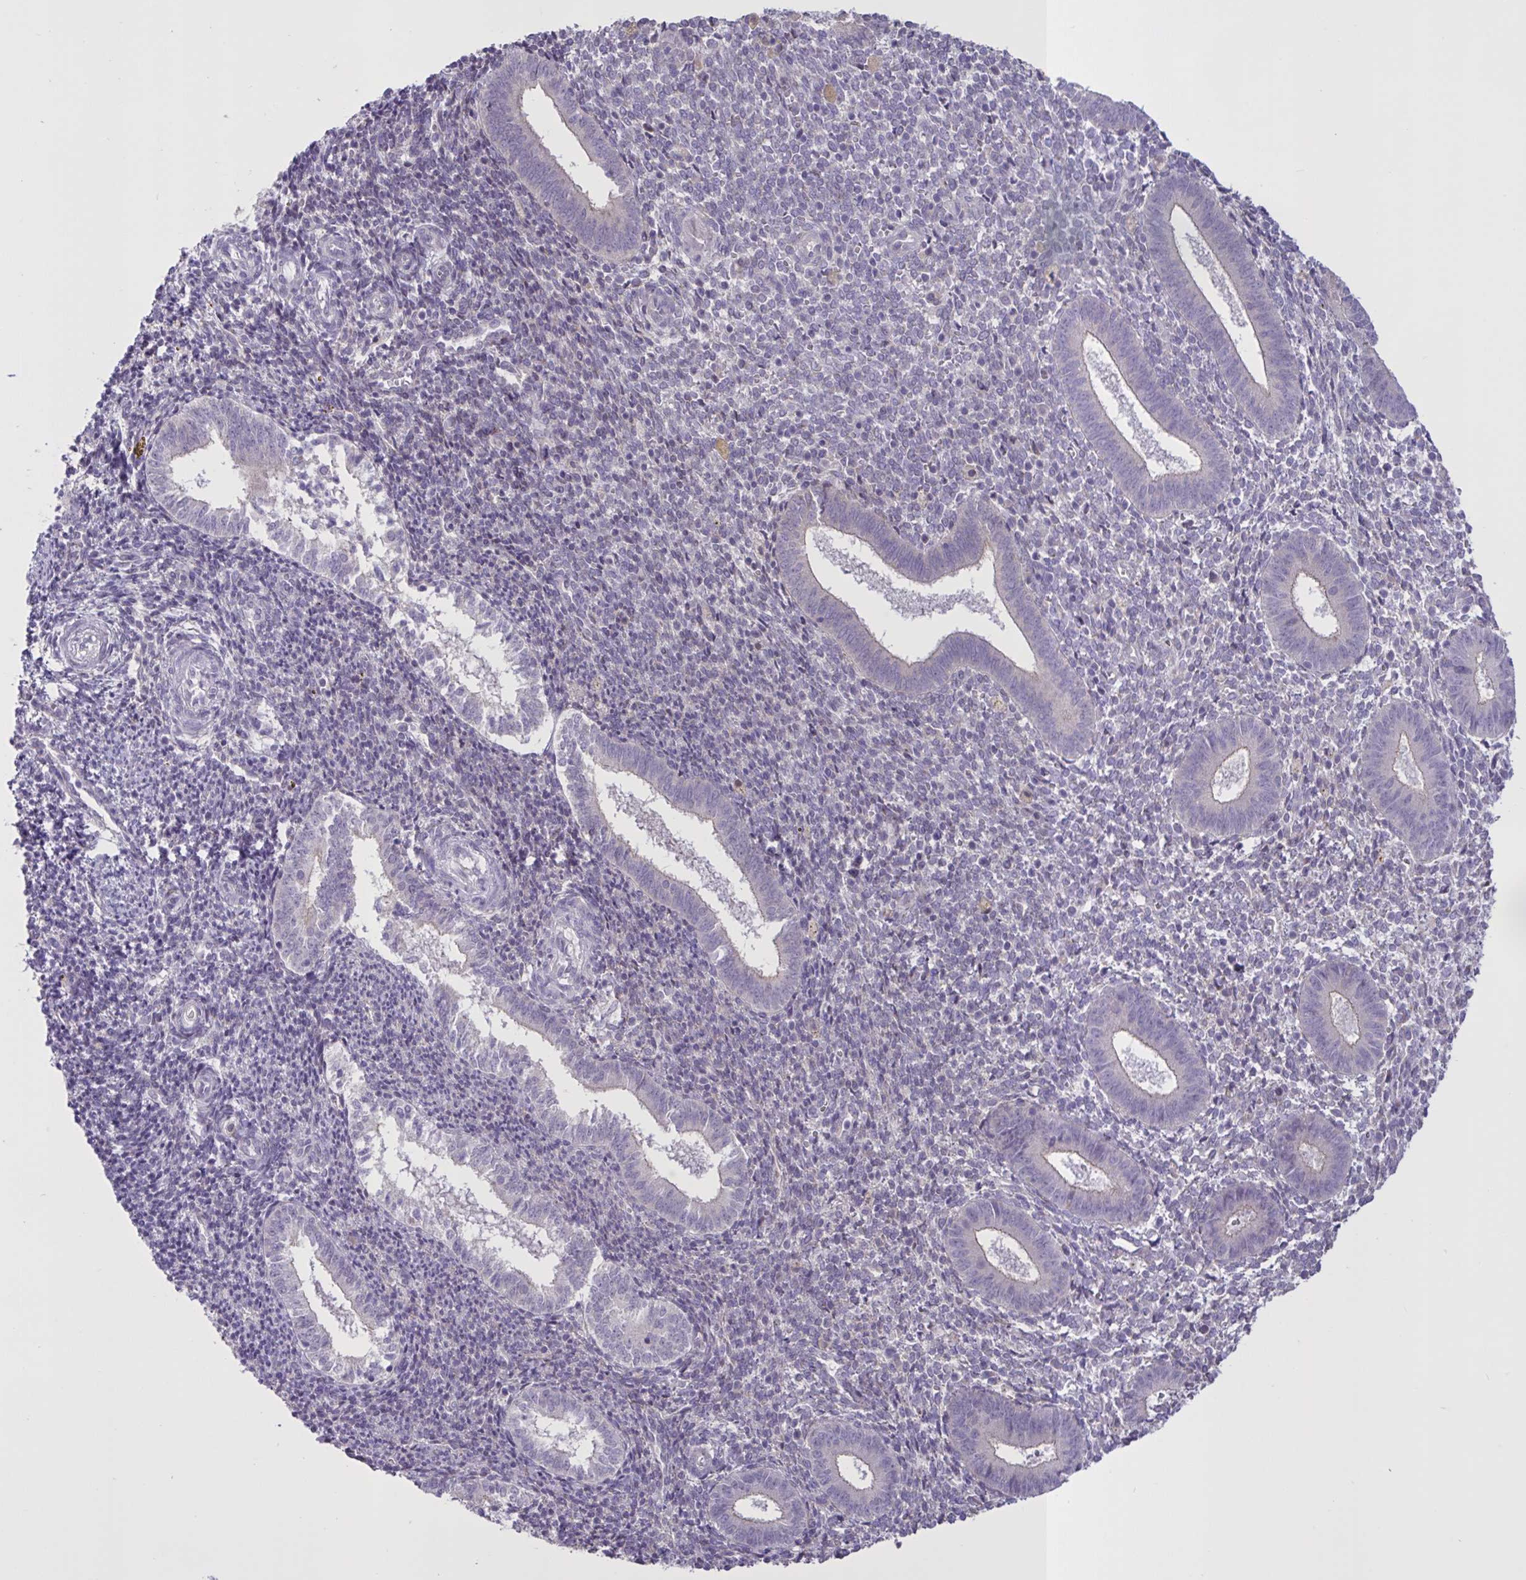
{"staining": {"intensity": "negative", "quantity": "none", "location": "none"}, "tissue": "endometrium", "cell_type": "Cells in endometrial stroma", "image_type": "normal", "snomed": [{"axis": "morphology", "description": "Normal tissue, NOS"}, {"axis": "topography", "description": "Endometrium"}], "caption": "Immunohistochemistry (IHC) histopathology image of normal endometrium: human endometrium stained with DAB (3,3'-diaminobenzidine) shows no significant protein positivity in cells in endometrial stroma.", "gene": "MRGPRX2", "patient": {"sex": "female", "age": 25}}